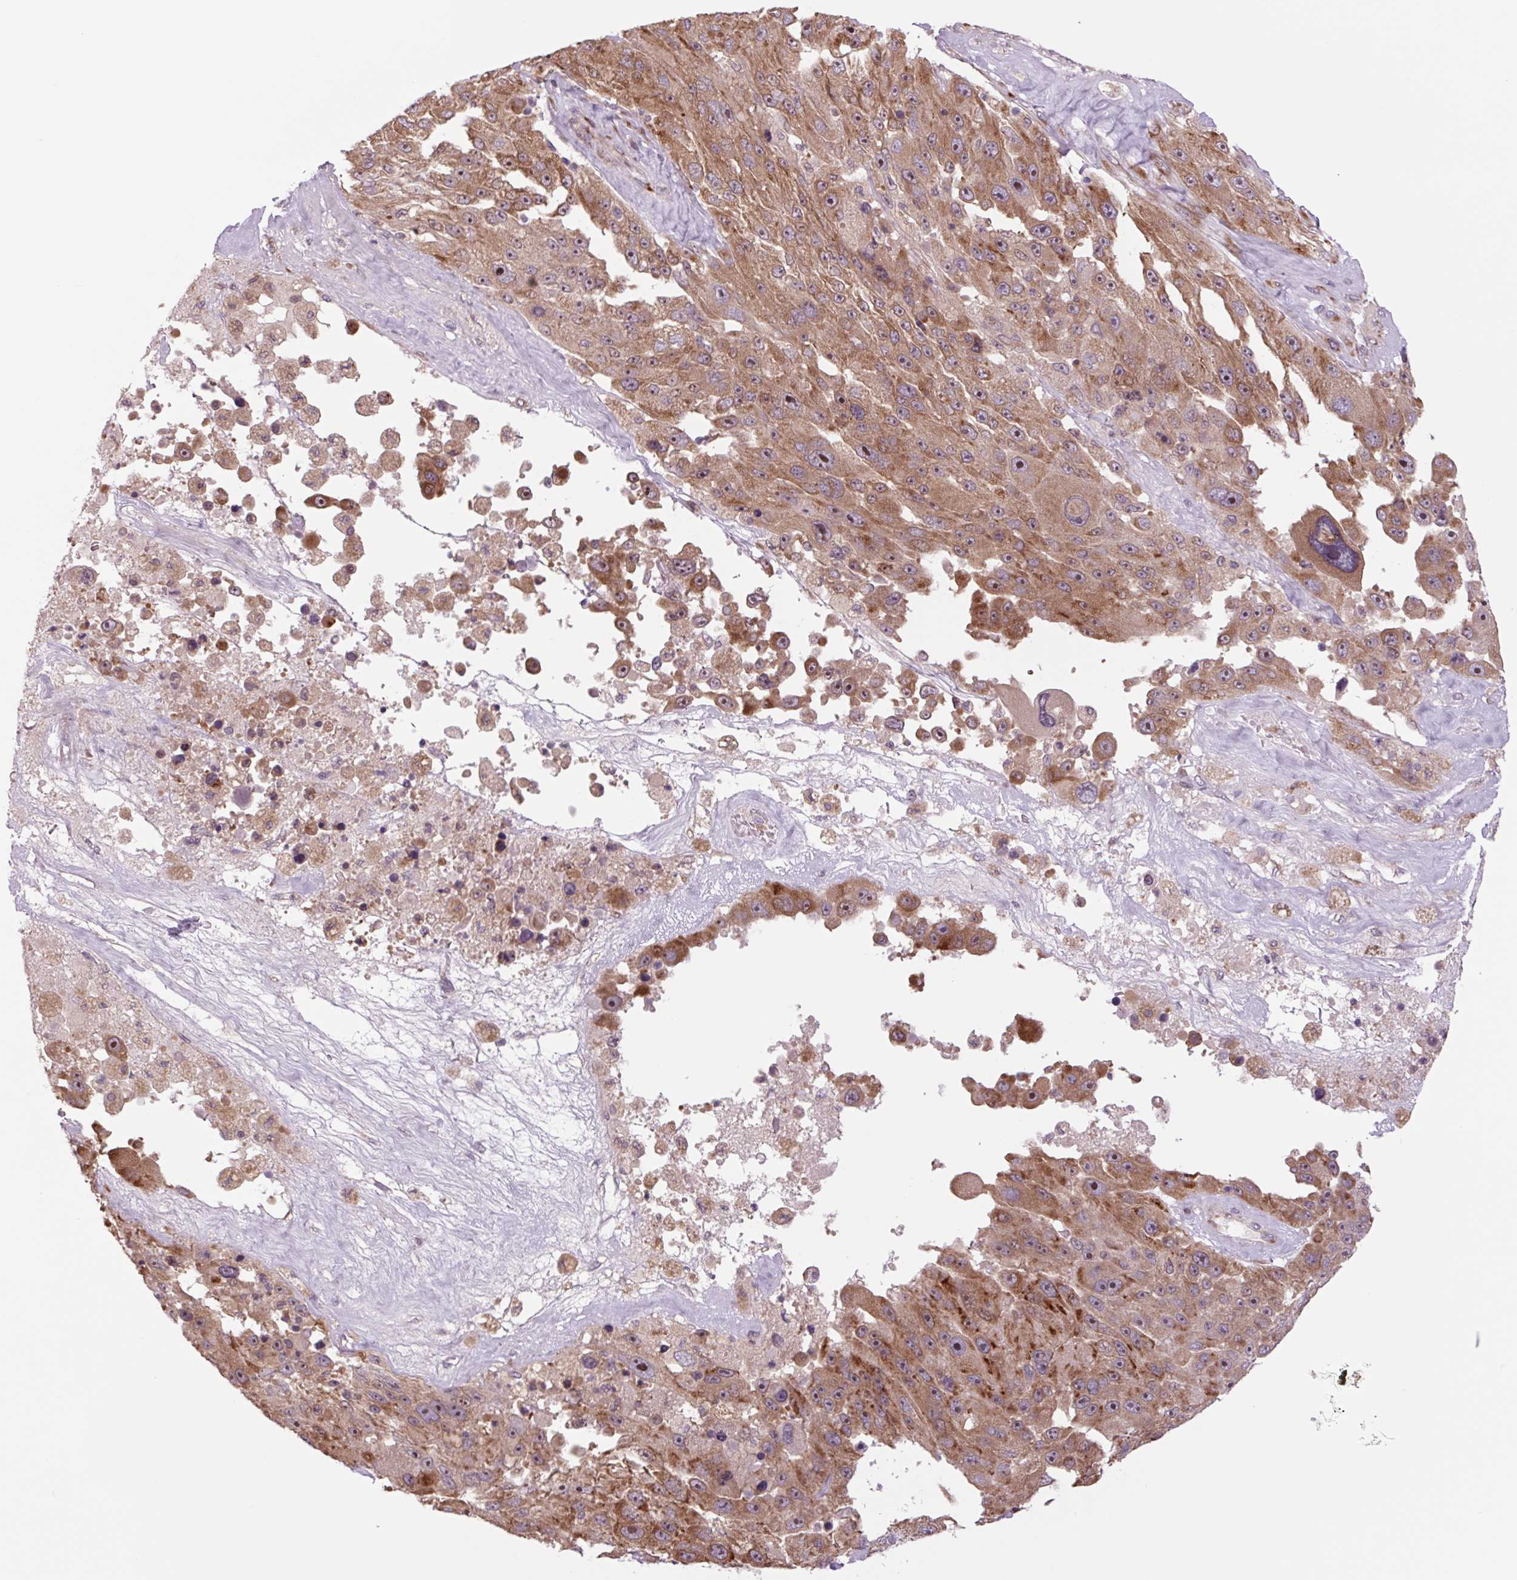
{"staining": {"intensity": "strong", "quantity": ">75%", "location": "cytoplasmic/membranous,nuclear"}, "tissue": "melanoma", "cell_type": "Tumor cells", "image_type": "cancer", "snomed": [{"axis": "morphology", "description": "Malignant melanoma, Metastatic site"}, {"axis": "topography", "description": "Lymph node"}], "caption": "There is high levels of strong cytoplasmic/membranous and nuclear expression in tumor cells of malignant melanoma (metastatic site), as demonstrated by immunohistochemical staining (brown color).", "gene": "PLA2G4A", "patient": {"sex": "male", "age": 62}}